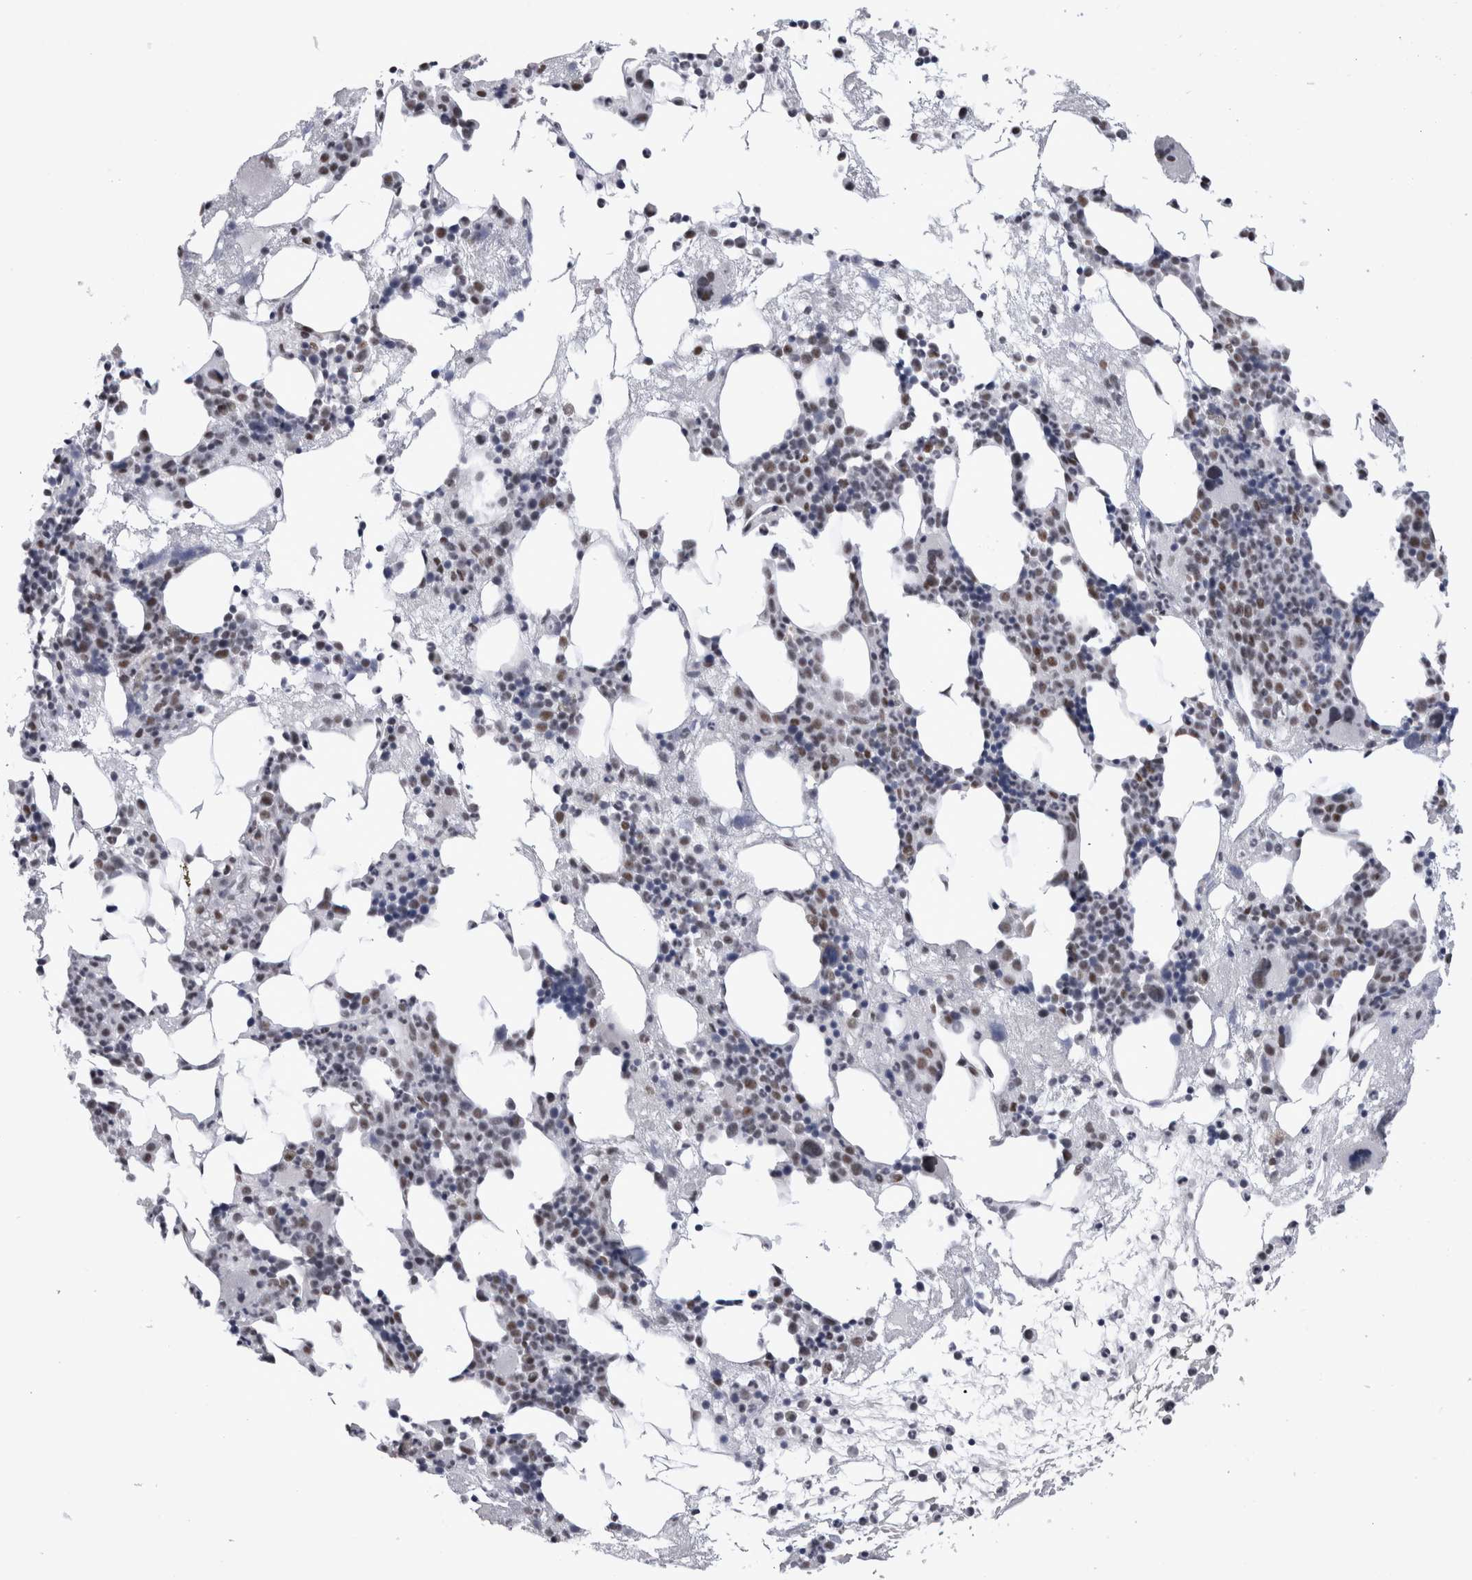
{"staining": {"intensity": "moderate", "quantity": "<25%", "location": "nuclear"}, "tissue": "bone marrow", "cell_type": "Hematopoietic cells", "image_type": "normal", "snomed": [{"axis": "morphology", "description": "Normal tissue, NOS"}, {"axis": "morphology", "description": "Inflammation, NOS"}, {"axis": "topography", "description": "Bone marrow"}], "caption": "Moderate nuclear expression for a protein is seen in about <25% of hematopoietic cells of benign bone marrow using immunohistochemistry (IHC).", "gene": "API5", "patient": {"sex": "female", "age": 81}}